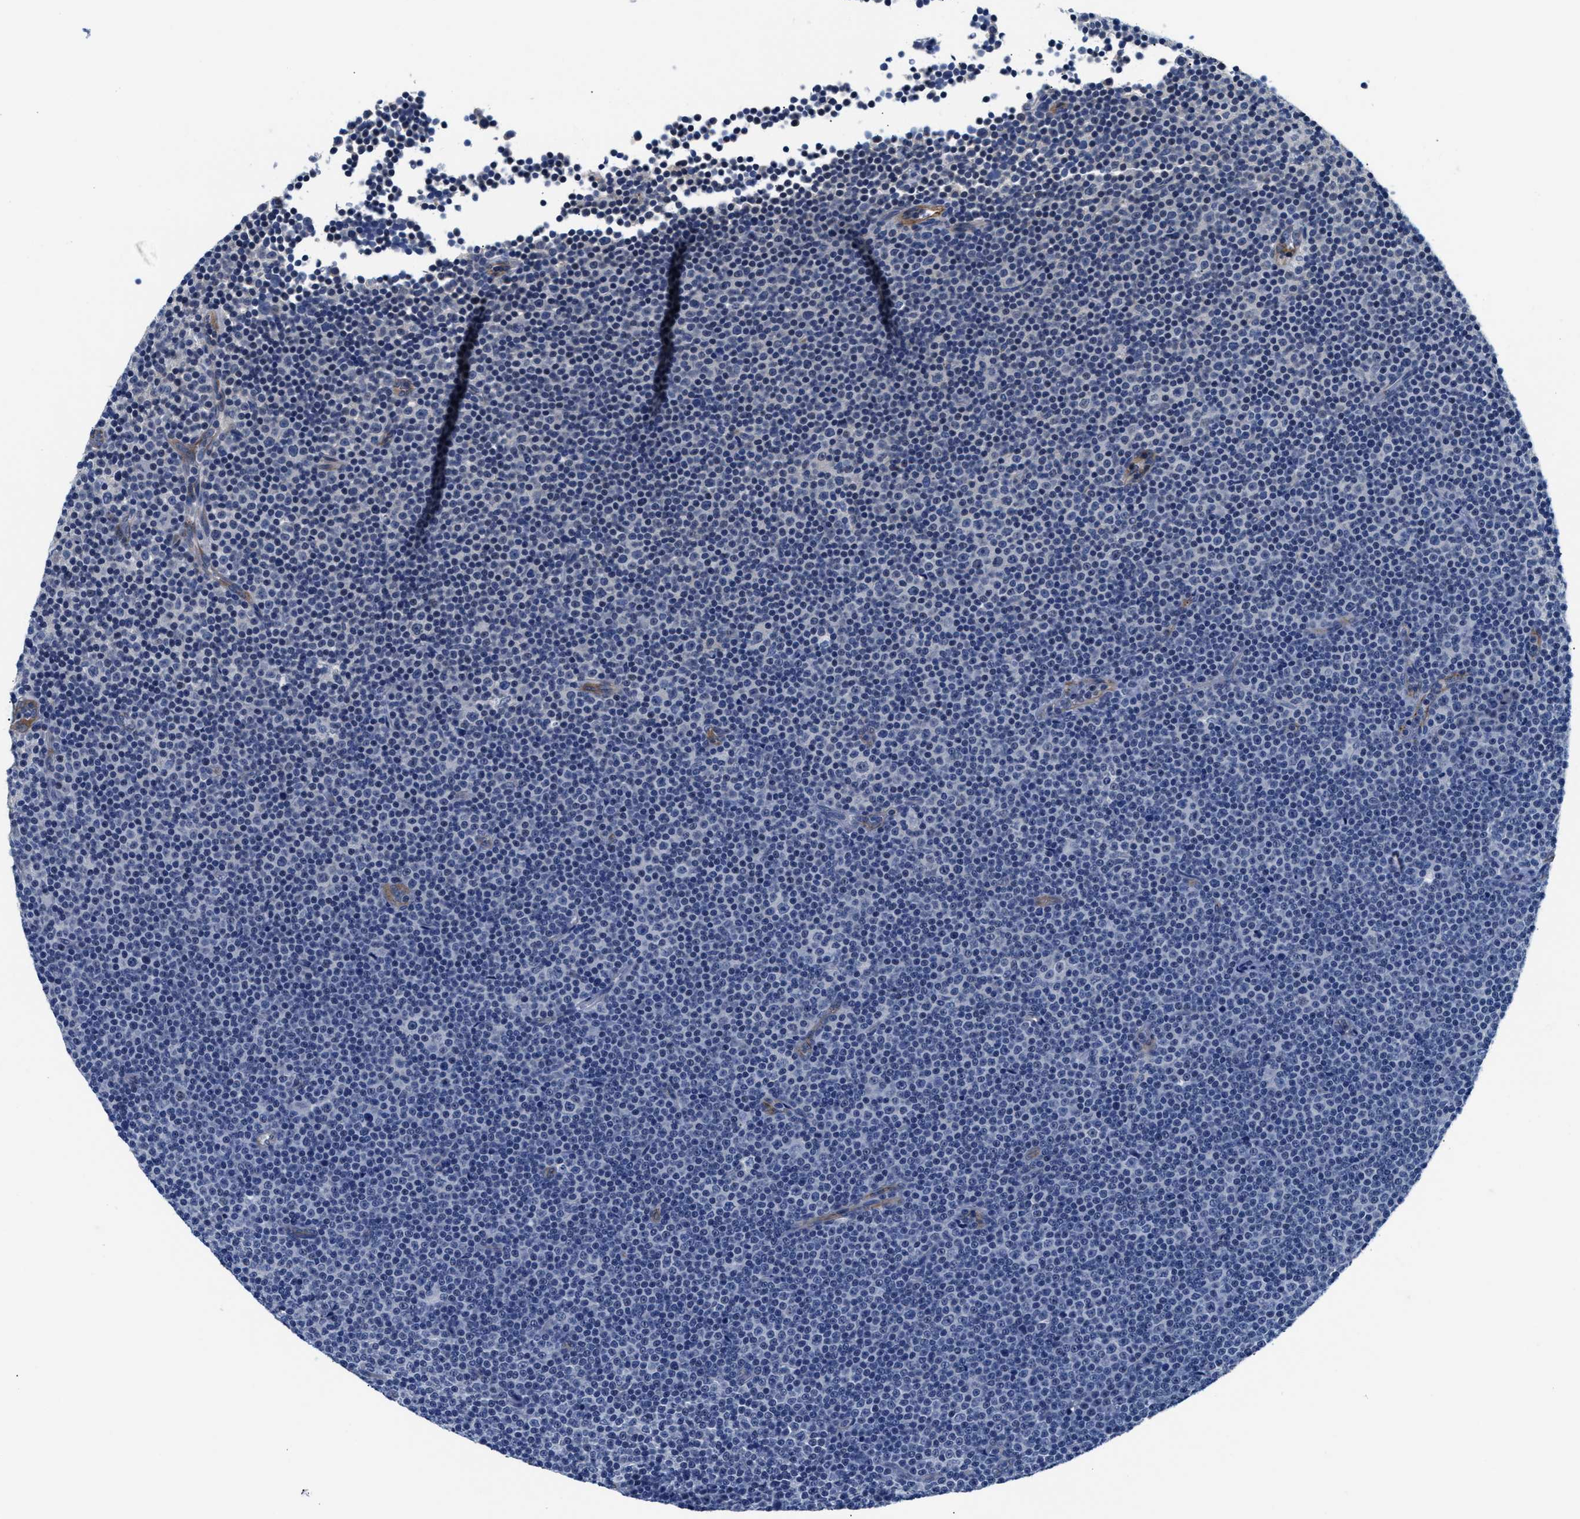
{"staining": {"intensity": "negative", "quantity": "none", "location": "none"}, "tissue": "lymphoma", "cell_type": "Tumor cells", "image_type": "cancer", "snomed": [{"axis": "morphology", "description": "Malignant lymphoma, non-Hodgkin's type, Low grade"}, {"axis": "topography", "description": "Lymph node"}], "caption": "Tumor cells show no significant protein positivity in lymphoma.", "gene": "PARG", "patient": {"sex": "female", "age": 67}}